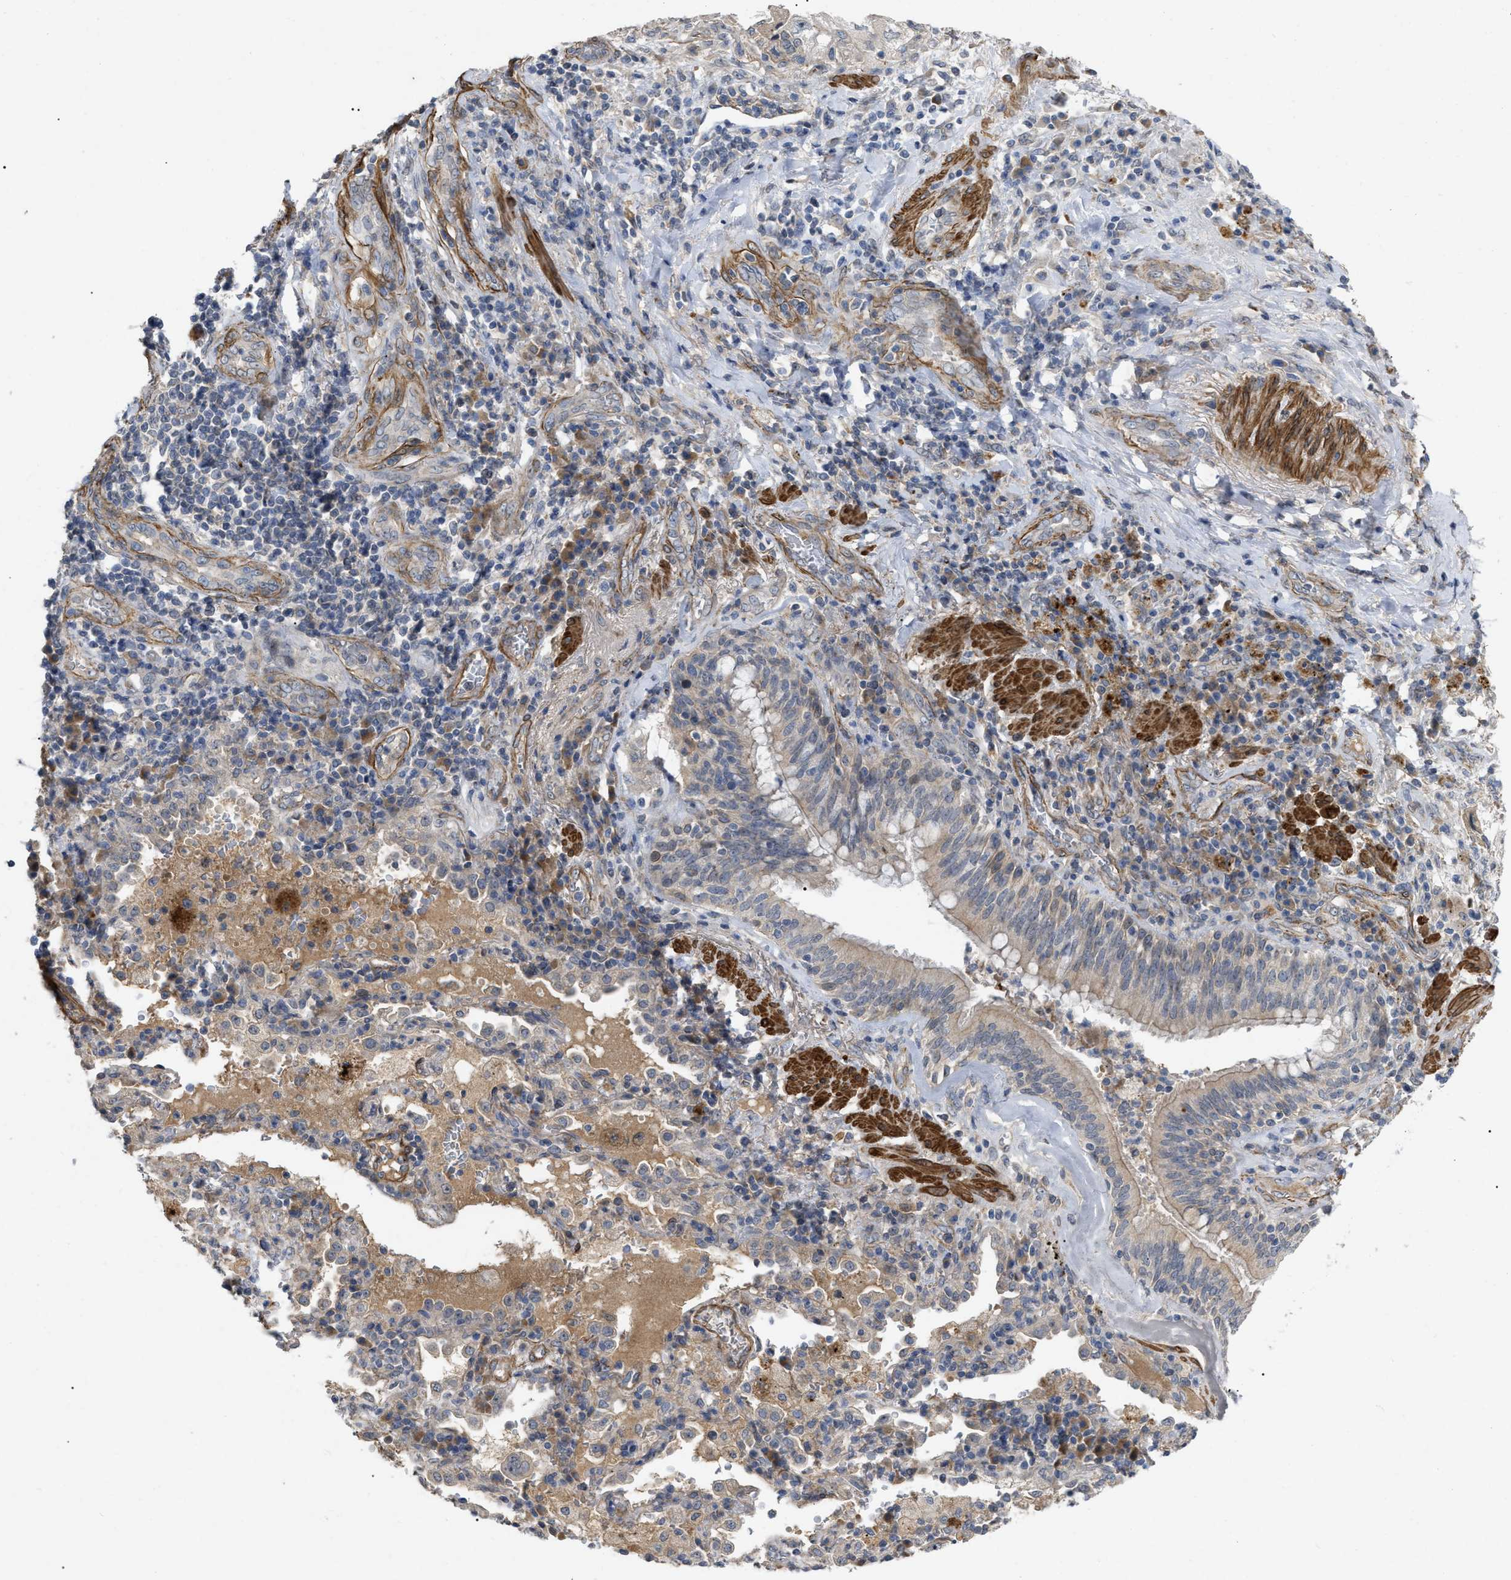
{"staining": {"intensity": "weak", "quantity": "<25%", "location": "cytoplasmic/membranous"}, "tissue": "lung cancer", "cell_type": "Tumor cells", "image_type": "cancer", "snomed": [{"axis": "morphology", "description": "Adenocarcinoma, NOS"}, {"axis": "topography", "description": "Lung"}], "caption": "High magnification brightfield microscopy of lung cancer stained with DAB (brown) and counterstained with hematoxylin (blue): tumor cells show no significant expression.", "gene": "ST6GALNAC6", "patient": {"sex": "male", "age": 64}}